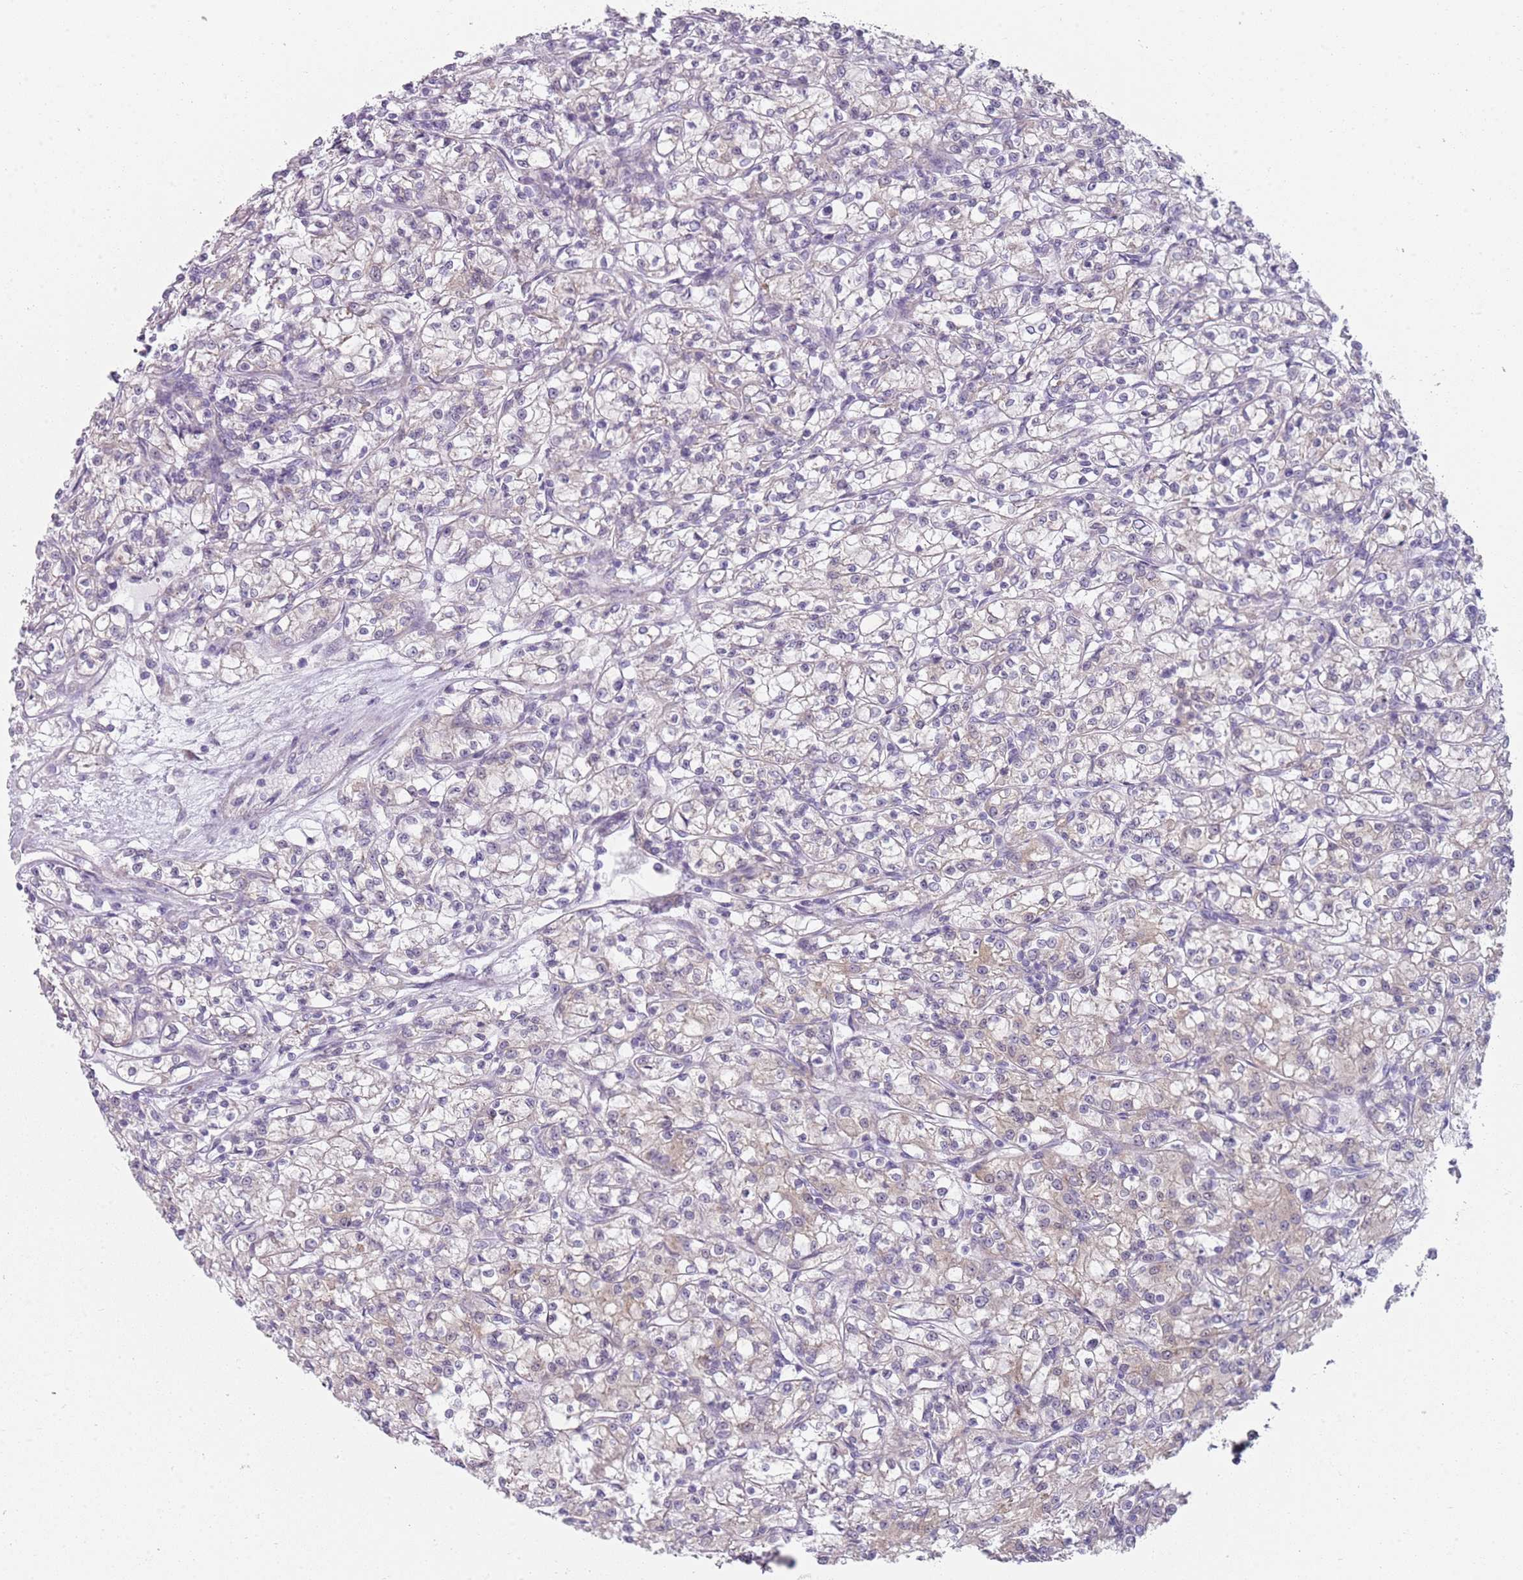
{"staining": {"intensity": "negative", "quantity": "none", "location": "none"}, "tissue": "renal cancer", "cell_type": "Tumor cells", "image_type": "cancer", "snomed": [{"axis": "morphology", "description": "Adenocarcinoma, NOS"}, {"axis": "topography", "description": "Kidney"}], "caption": "This is an IHC micrograph of adenocarcinoma (renal). There is no positivity in tumor cells.", "gene": "SLC26A6", "patient": {"sex": "female", "age": 59}}